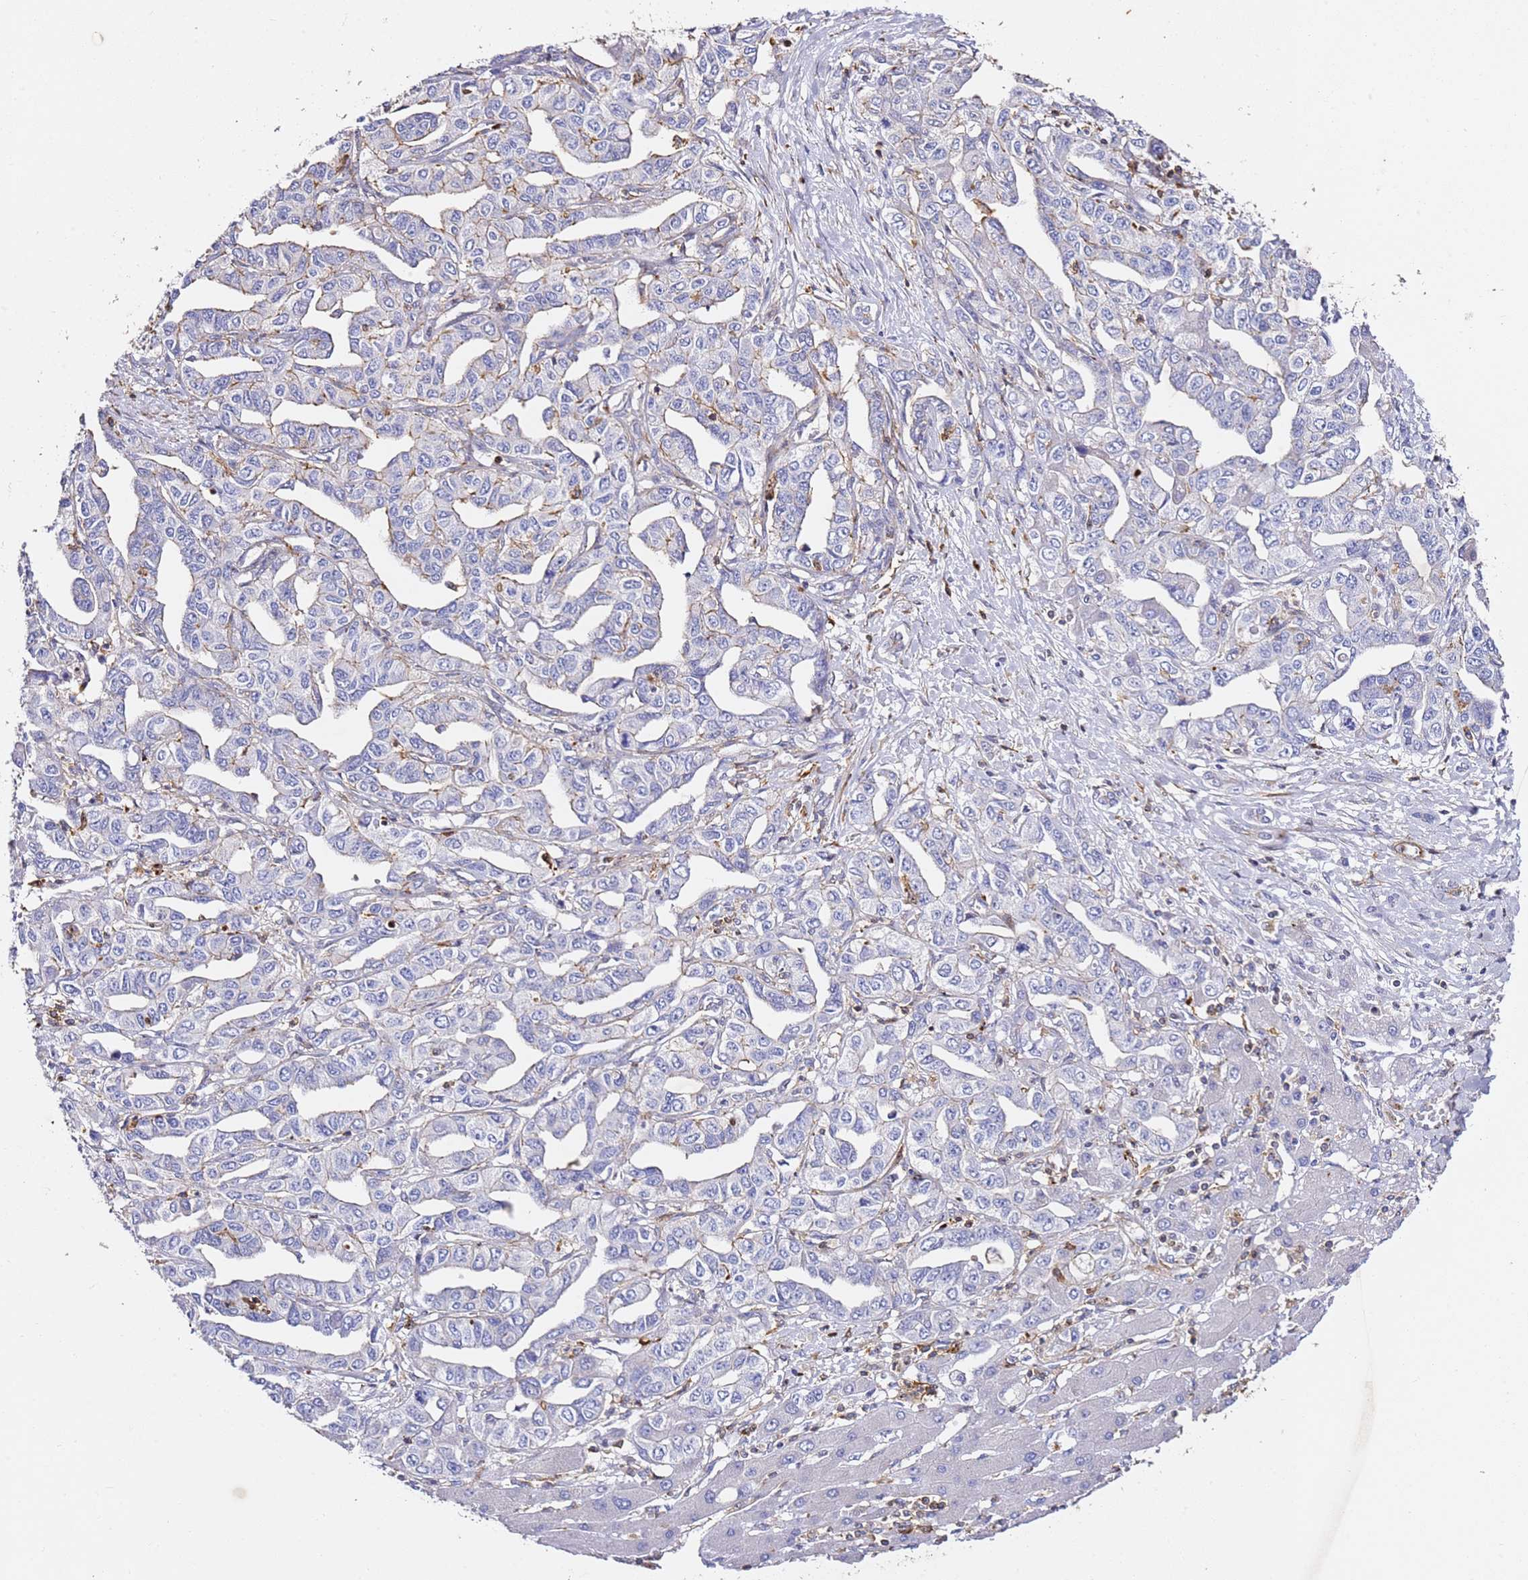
{"staining": {"intensity": "weak", "quantity": "<25%", "location": "cytoplasmic/membranous"}, "tissue": "liver cancer", "cell_type": "Tumor cells", "image_type": "cancer", "snomed": [{"axis": "morphology", "description": "Cholangiocarcinoma"}, {"axis": "topography", "description": "Liver"}], "caption": "IHC micrograph of liver cancer stained for a protein (brown), which shows no positivity in tumor cells. (Brightfield microscopy of DAB (3,3'-diaminobenzidine) immunohistochemistry (IHC) at high magnification).", "gene": "ZNF671", "patient": {"sex": "male", "age": 59}}